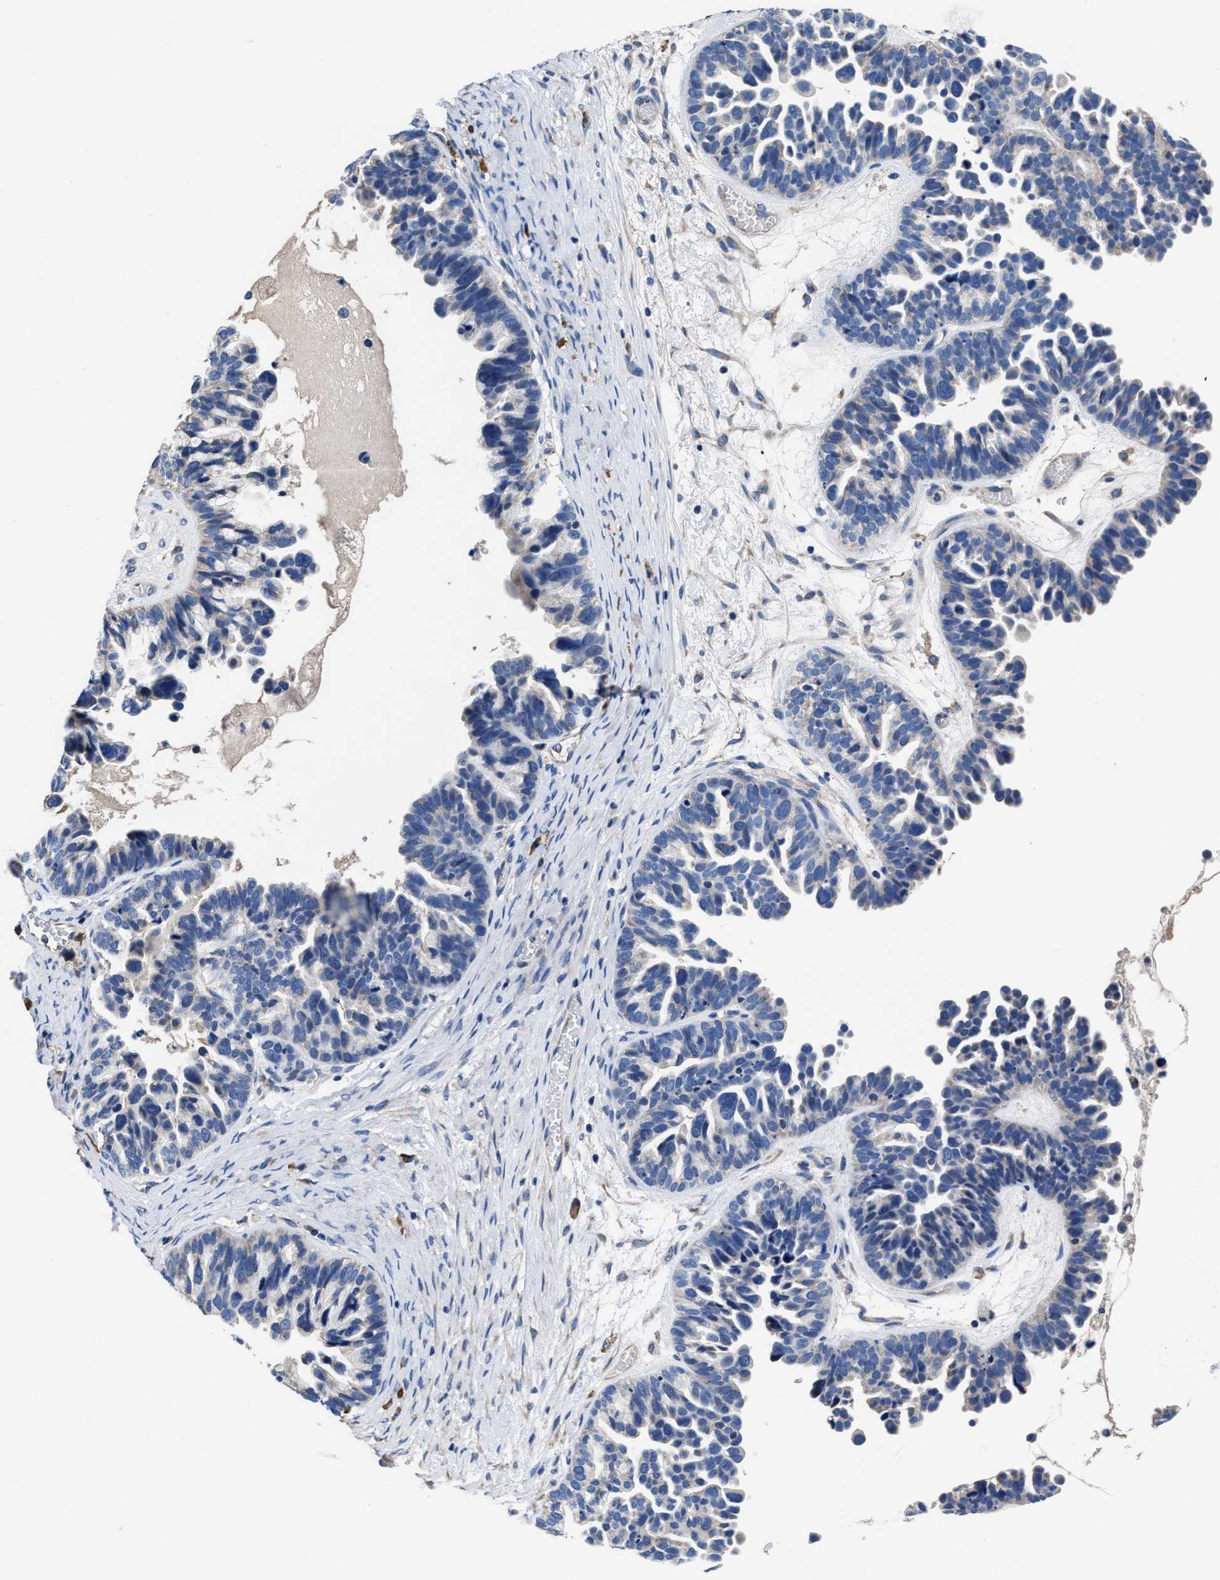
{"staining": {"intensity": "negative", "quantity": "none", "location": "none"}, "tissue": "ovarian cancer", "cell_type": "Tumor cells", "image_type": "cancer", "snomed": [{"axis": "morphology", "description": "Cystadenocarcinoma, serous, NOS"}, {"axis": "topography", "description": "Ovary"}], "caption": "This photomicrograph is of ovarian cancer (serous cystadenocarcinoma) stained with immunohistochemistry (IHC) to label a protein in brown with the nuclei are counter-stained blue. There is no expression in tumor cells.", "gene": "SRPK2", "patient": {"sex": "female", "age": 56}}